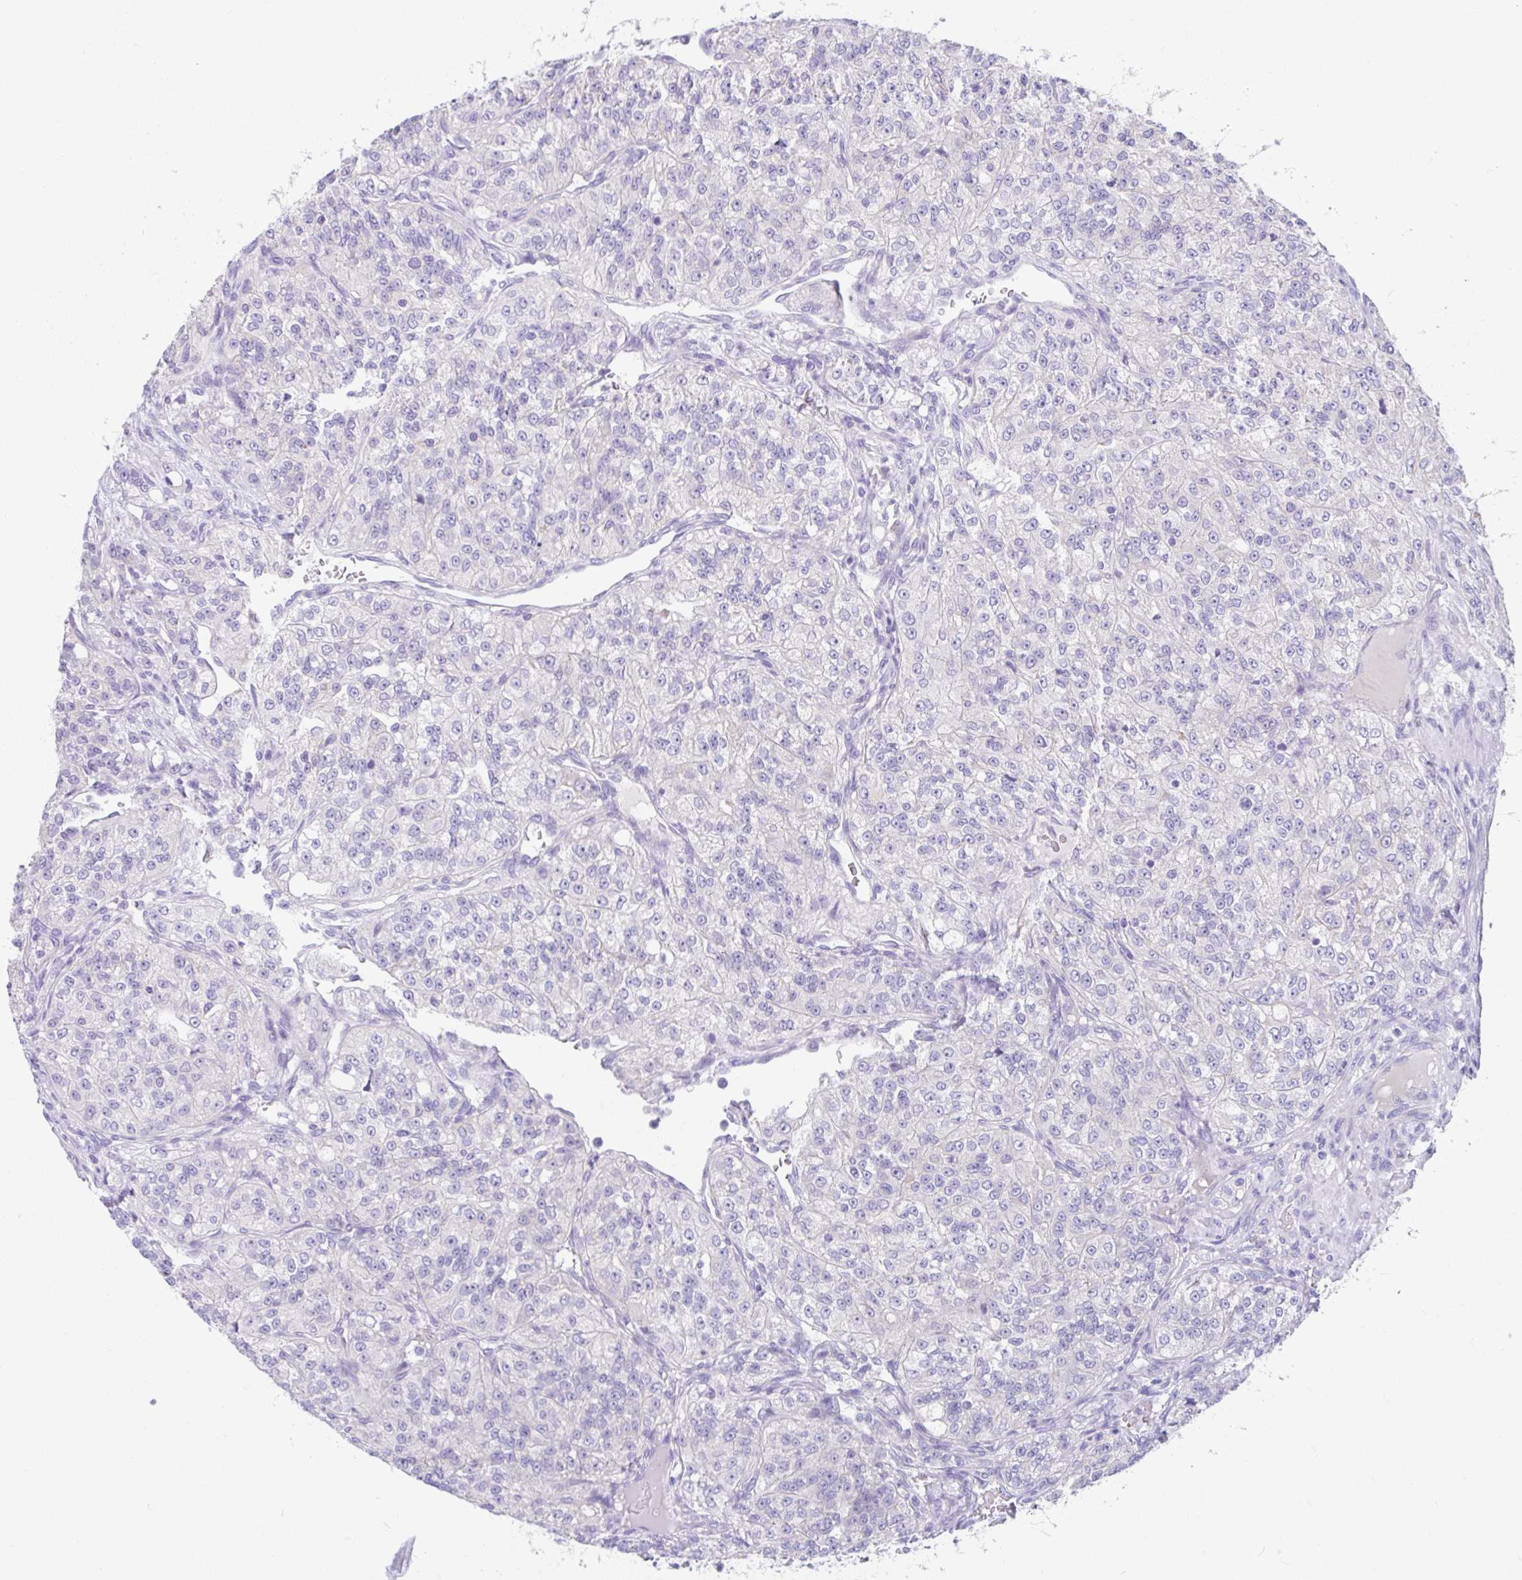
{"staining": {"intensity": "negative", "quantity": "none", "location": "none"}, "tissue": "renal cancer", "cell_type": "Tumor cells", "image_type": "cancer", "snomed": [{"axis": "morphology", "description": "Adenocarcinoma, NOS"}, {"axis": "topography", "description": "Kidney"}], "caption": "A photomicrograph of human adenocarcinoma (renal) is negative for staining in tumor cells.", "gene": "CCSAP", "patient": {"sex": "female", "age": 63}}